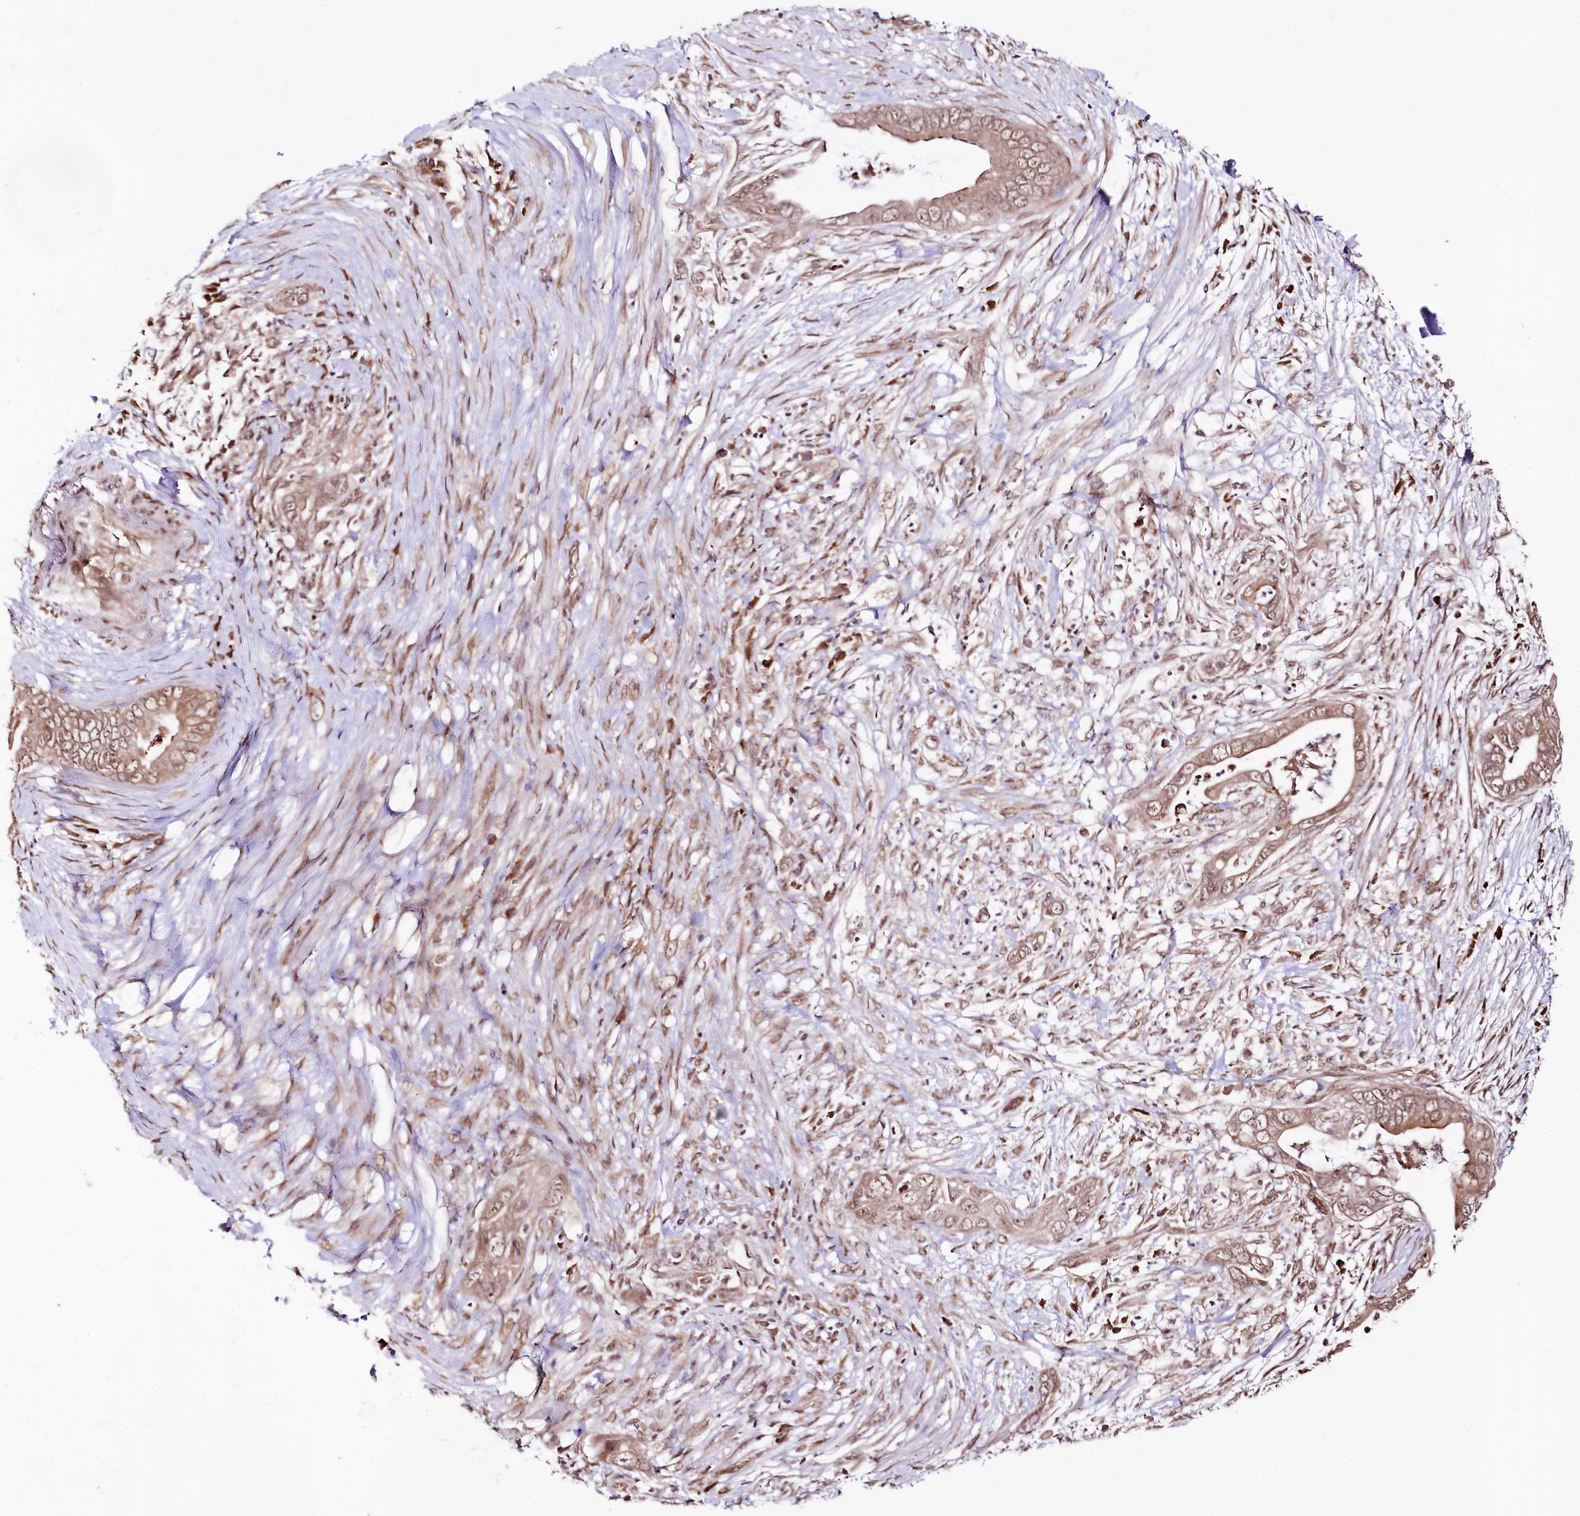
{"staining": {"intensity": "moderate", "quantity": ">75%", "location": "cytoplasmic/membranous,nuclear"}, "tissue": "pancreatic cancer", "cell_type": "Tumor cells", "image_type": "cancer", "snomed": [{"axis": "morphology", "description": "Adenocarcinoma, NOS"}, {"axis": "topography", "description": "Pancreas"}], "caption": "Immunohistochemical staining of human pancreatic cancer reveals medium levels of moderate cytoplasmic/membranous and nuclear protein expression in approximately >75% of tumor cells. (DAB (3,3'-diaminobenzidine) IHC with brightfield microscopy, high magnification).", "gene": "ENSG00000144785", "patient": {"sex": "male", "age": 75}}